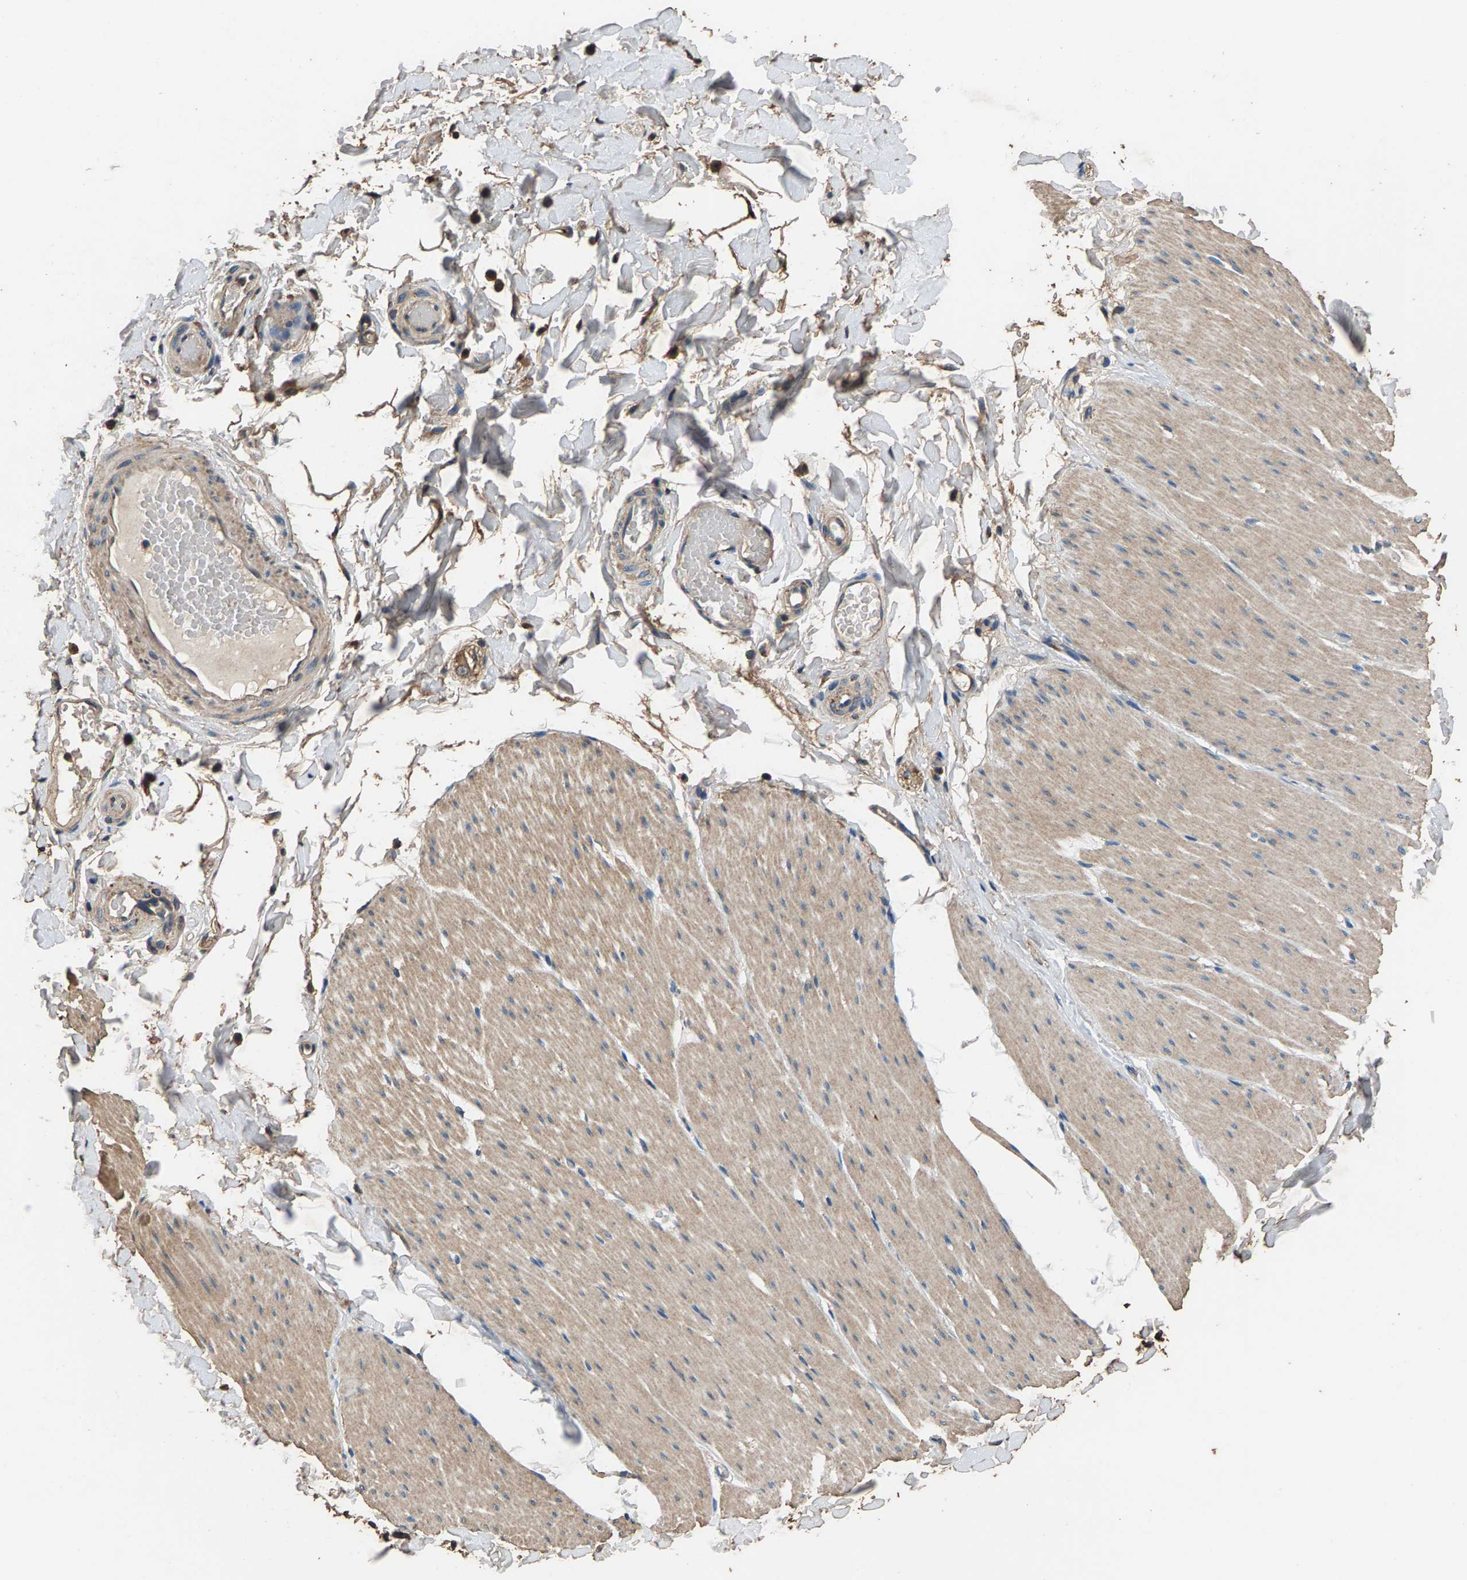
{"staining": {"intensity": "weak", "quantity": ">75%", "location": "cytoplasmic/membranous"}, "tissue": "smooth muscle", "cell_type": "Smooth muscle cells", "image_type": "normal", "snomed": [{"axis": "morphology", "description": "Normal tissue, NOS"}, {"axis": "topography", "description": "Smooth muscle"}, {"axis": "topography", "description": "Colon"}], "caption": "Smooth muscle stained with immunohistochemistry (IHC) shows weak cytoplasmic/membranous expression in about >75% of smooth muscle cells.", "gene": "MRPL27", "patient": {"sex": "male", "age": 67}}